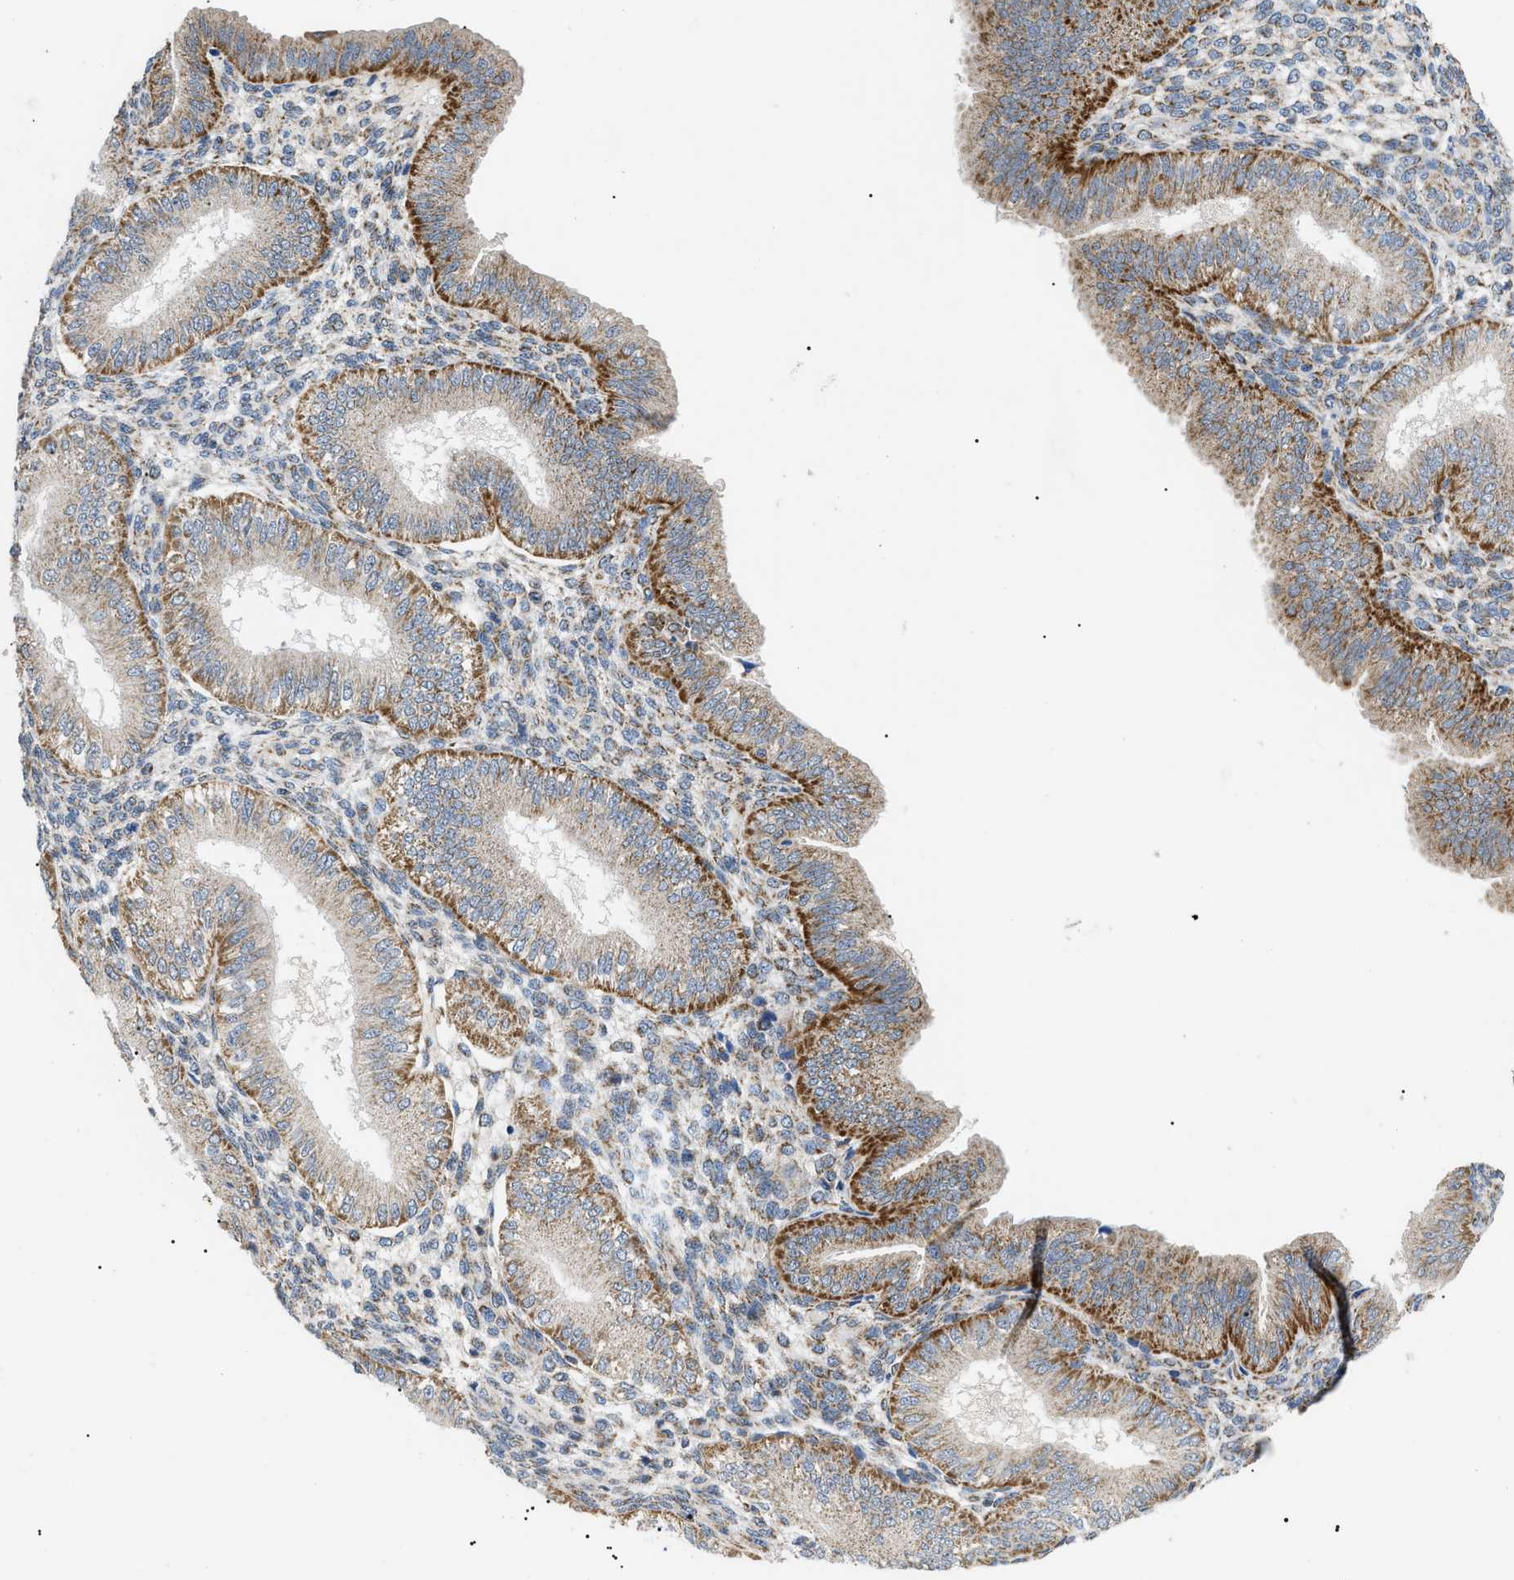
{"staining": {"intensity": "moderate", "quantity": "<25%", "location": "cytoplasmic/membranous"}, "tissue": "endometrium", "cell_type": "Cells in endometrial stroma", "image_type": "normal", "snomed": [{"axis": "morphology", "description": "Normal tissue, NOS"}, {"axis": "topography", "description": "Endometrium"}], "caption": "This photomicrograph shows immunohistochemistry (IHC) staining of unremarkable endometrium, with low moderate cytoplasmic/membranous expression in approximately <25% of cells in endometrial stroma.", "gene": "TOMM6", "patient": {"sex": "female", "age": 39}}